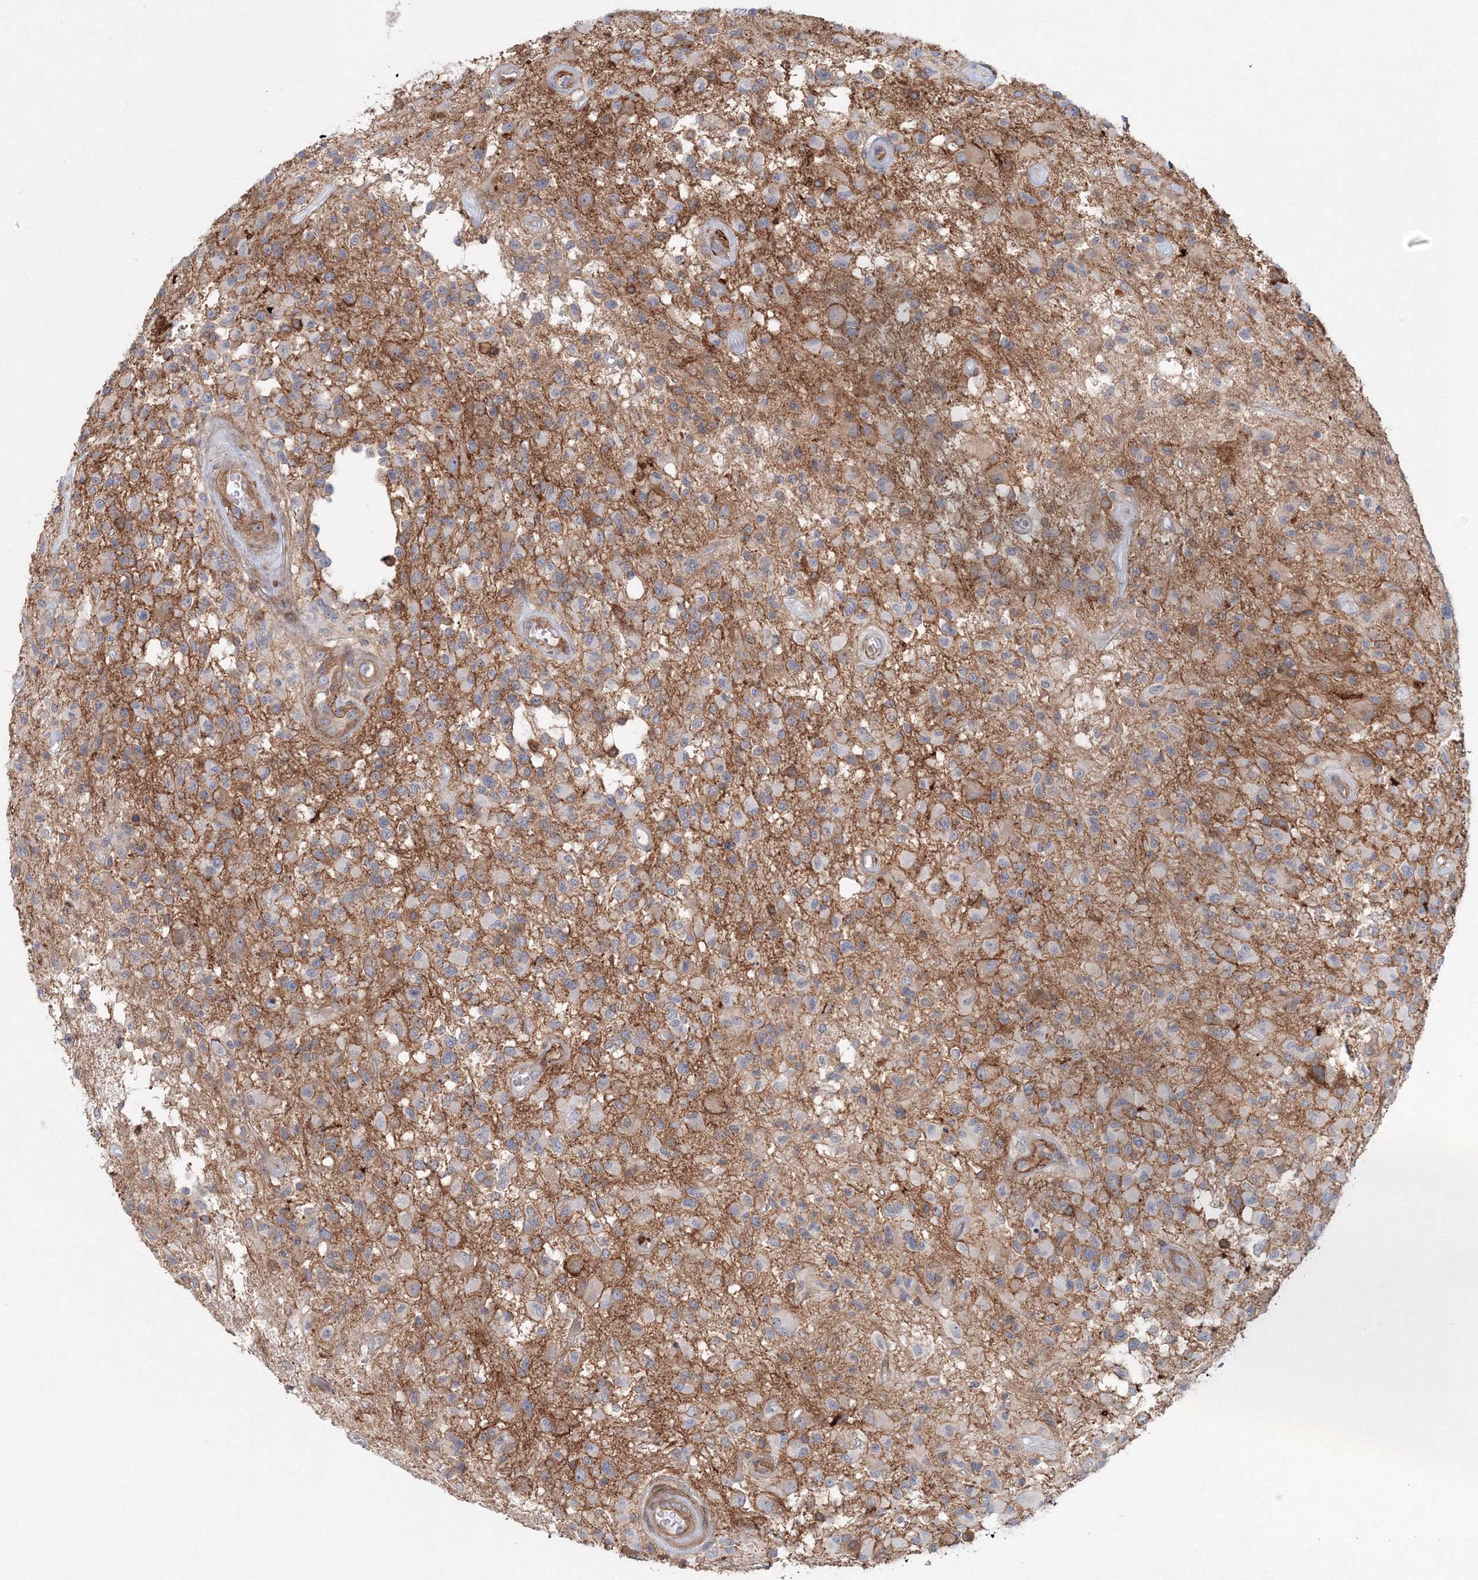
{"staining": {"intensity": "negative", "quantity": "none", "location": "none"}, "tissue": "glioma", "cell_type": "Tumor cells", "image_type": "cancer", "snomed": [{"axis": "morphology", "description": "Glioma, malignant, High grade"}, {"axis": "morphology", "description": "Glioblastoma, NOS"}, {"axis": "topography", "description": "Brain"}], "caption": "A photomicrograph of malignant glioma (high-grade) stained for a protein demonstrates no brown staining in tumor cells. The staining was performed using DAB (3,3'-diaminobenzidine) to visualize the protein expression in brown, while the nuclei were stained in blue with hematoxylin (Magnification: 20x).", "gene": "SH3PXD2A", "patient": {"sex": "male", "age": 60}}